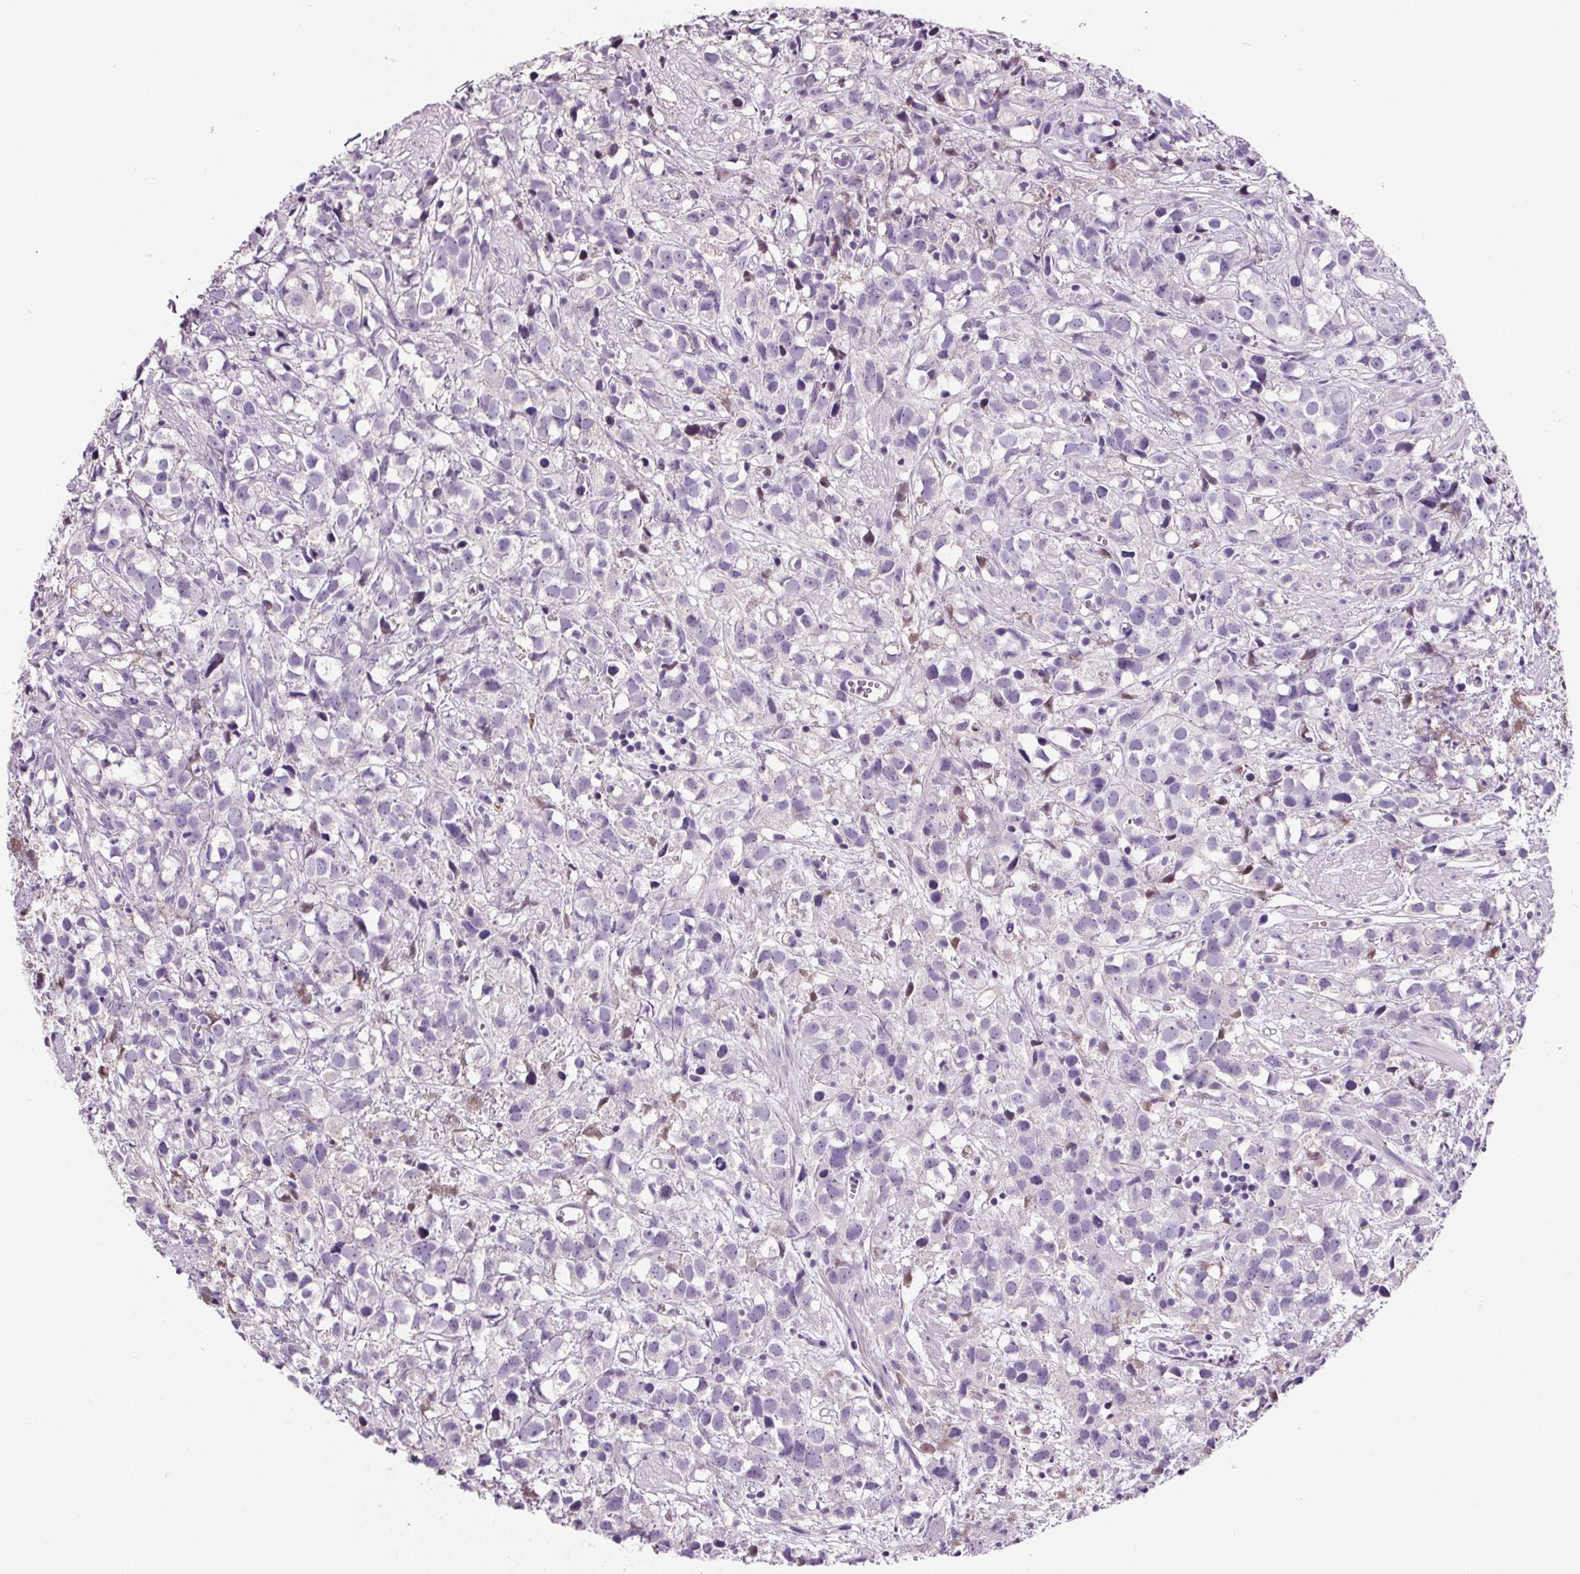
{"staining": {"intensity": "negative", "quantity": "none", "location": "none"}, "tissue": "prostate cancer", "cell_type": "Tumor cells", "image_type": "cancer", "snomed": [{"axis": "morphology", "description": "Adenocarcinoma, High grade"}, {"axis": "topography", "description": "Prostate"}], "caption": "The IHC photomicrograph has no significant staining in tumor cells of adenocarcinoma (high-grade) (prostate) tissue.", "gene": "CD5L", "patient": {"sex": "male", "age": 68}}